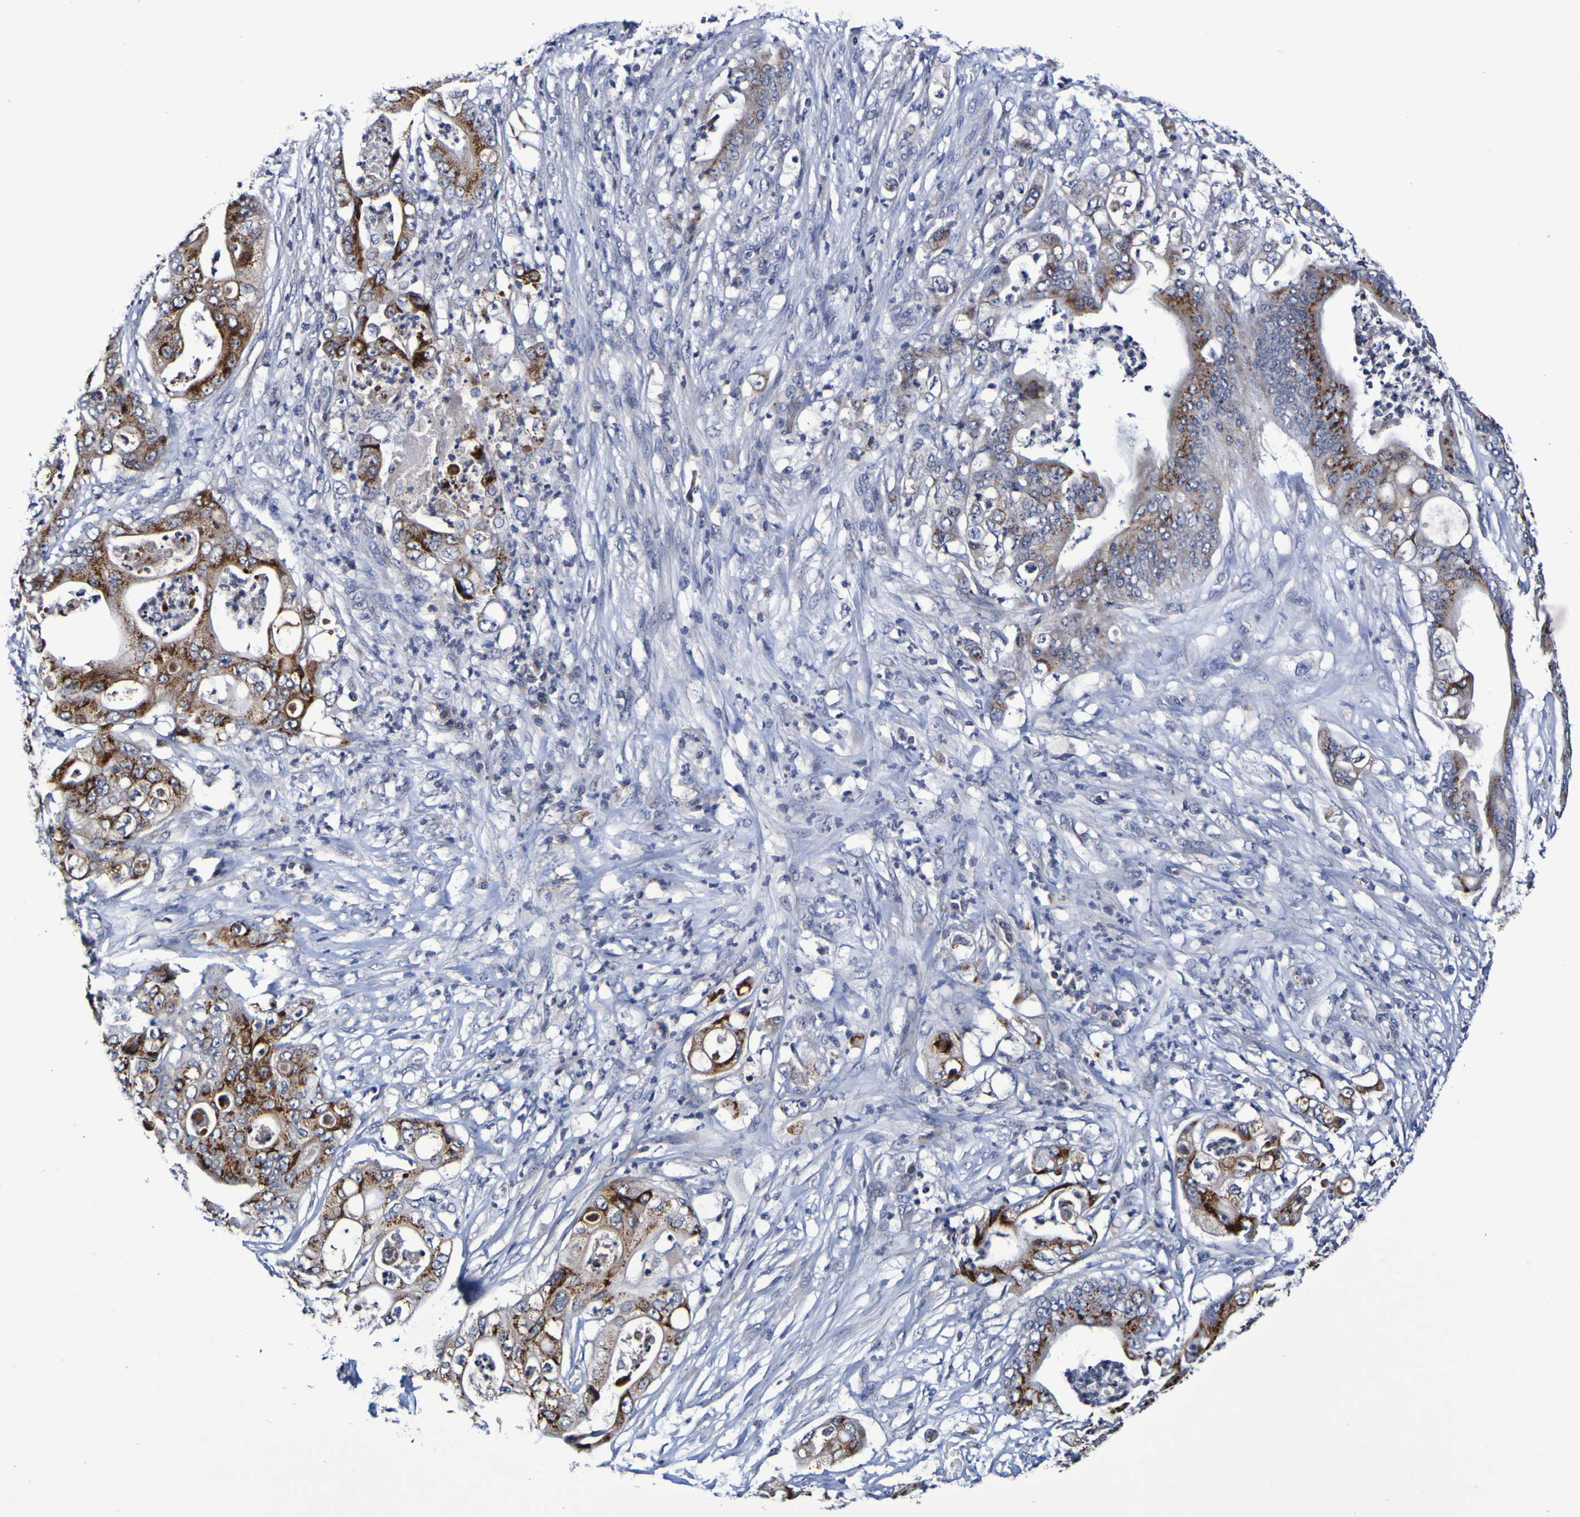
{"staining": {"intensity": "strong", "quantity": "25%-75%", "location": "cytoplasmic/membranous"}, "tissue": "stomach cancer", "cell_type": "Tumor cells", "image_type": "cancer", "snomed": [{"axis": "morphology", "description": "Adenocarcinoma, NOS"}, {"axis": "topography", "description": "Stomach"}], "caption": "A brown stain labels strong cytoplasmic/membranous expression of a protein in adenocarcinoma (stomach) tumor cells.", "gene": "PTP4A2", "patient": {"sex": "female", "age": 73}}